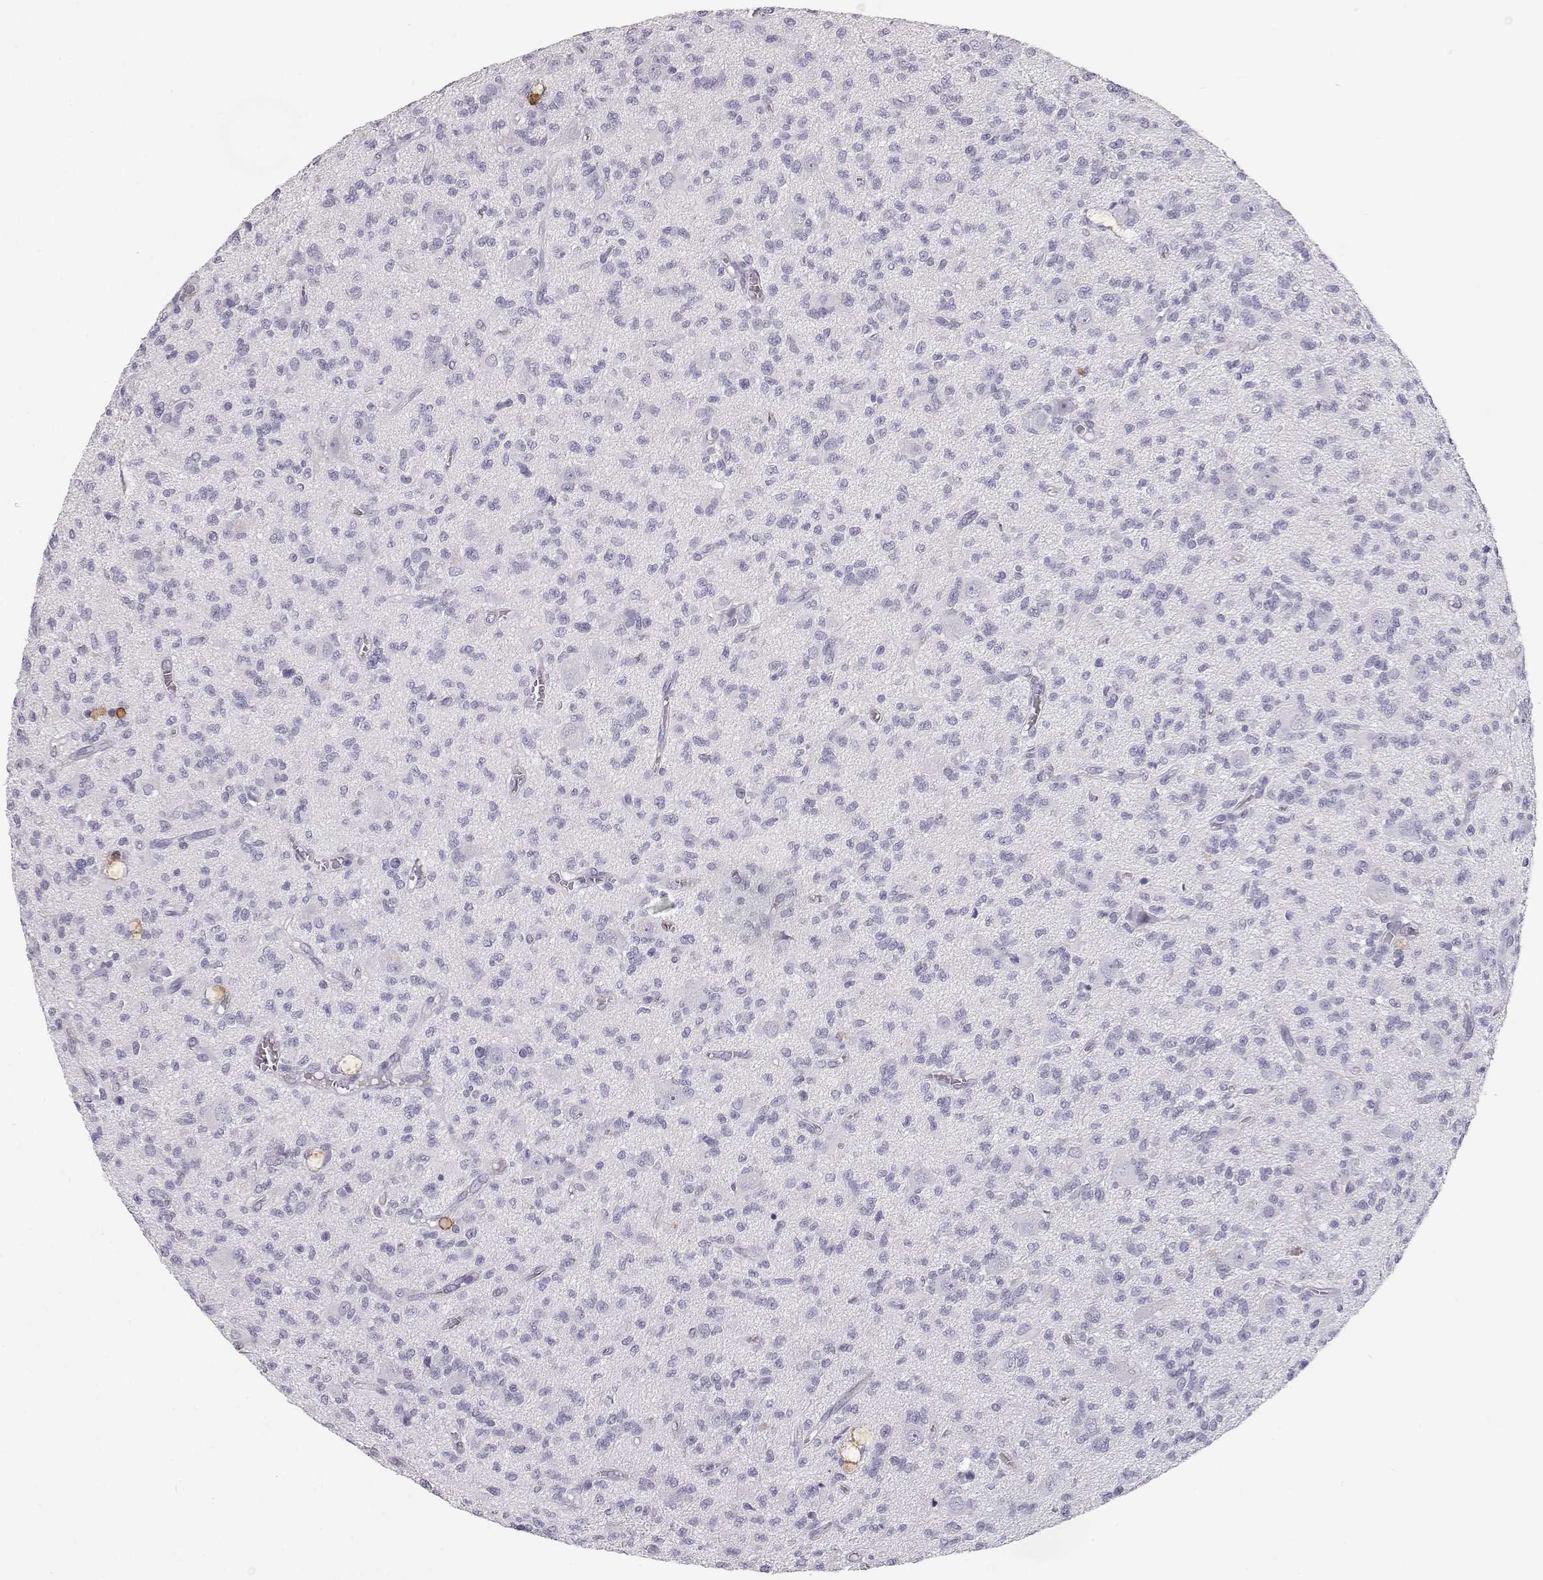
{"staining": {"intensity": "negative", "quantity": "none", "location": "none"}, "tissue": "glioma", "cell_type": "Tumor cells", "image_type": "cancer", "snomed": [{"axis": "morphology", "description": "Glioma, malignant, Low grade"}, {"axis": "topography", "description": "Brain"}], "caption": "Immunohistochemistry of malignant glioma (low-grade) reveals no positivity in tumor cells.", "gene": "KRTAP16-1", "patient": {"sex": "male", "age": 64}}